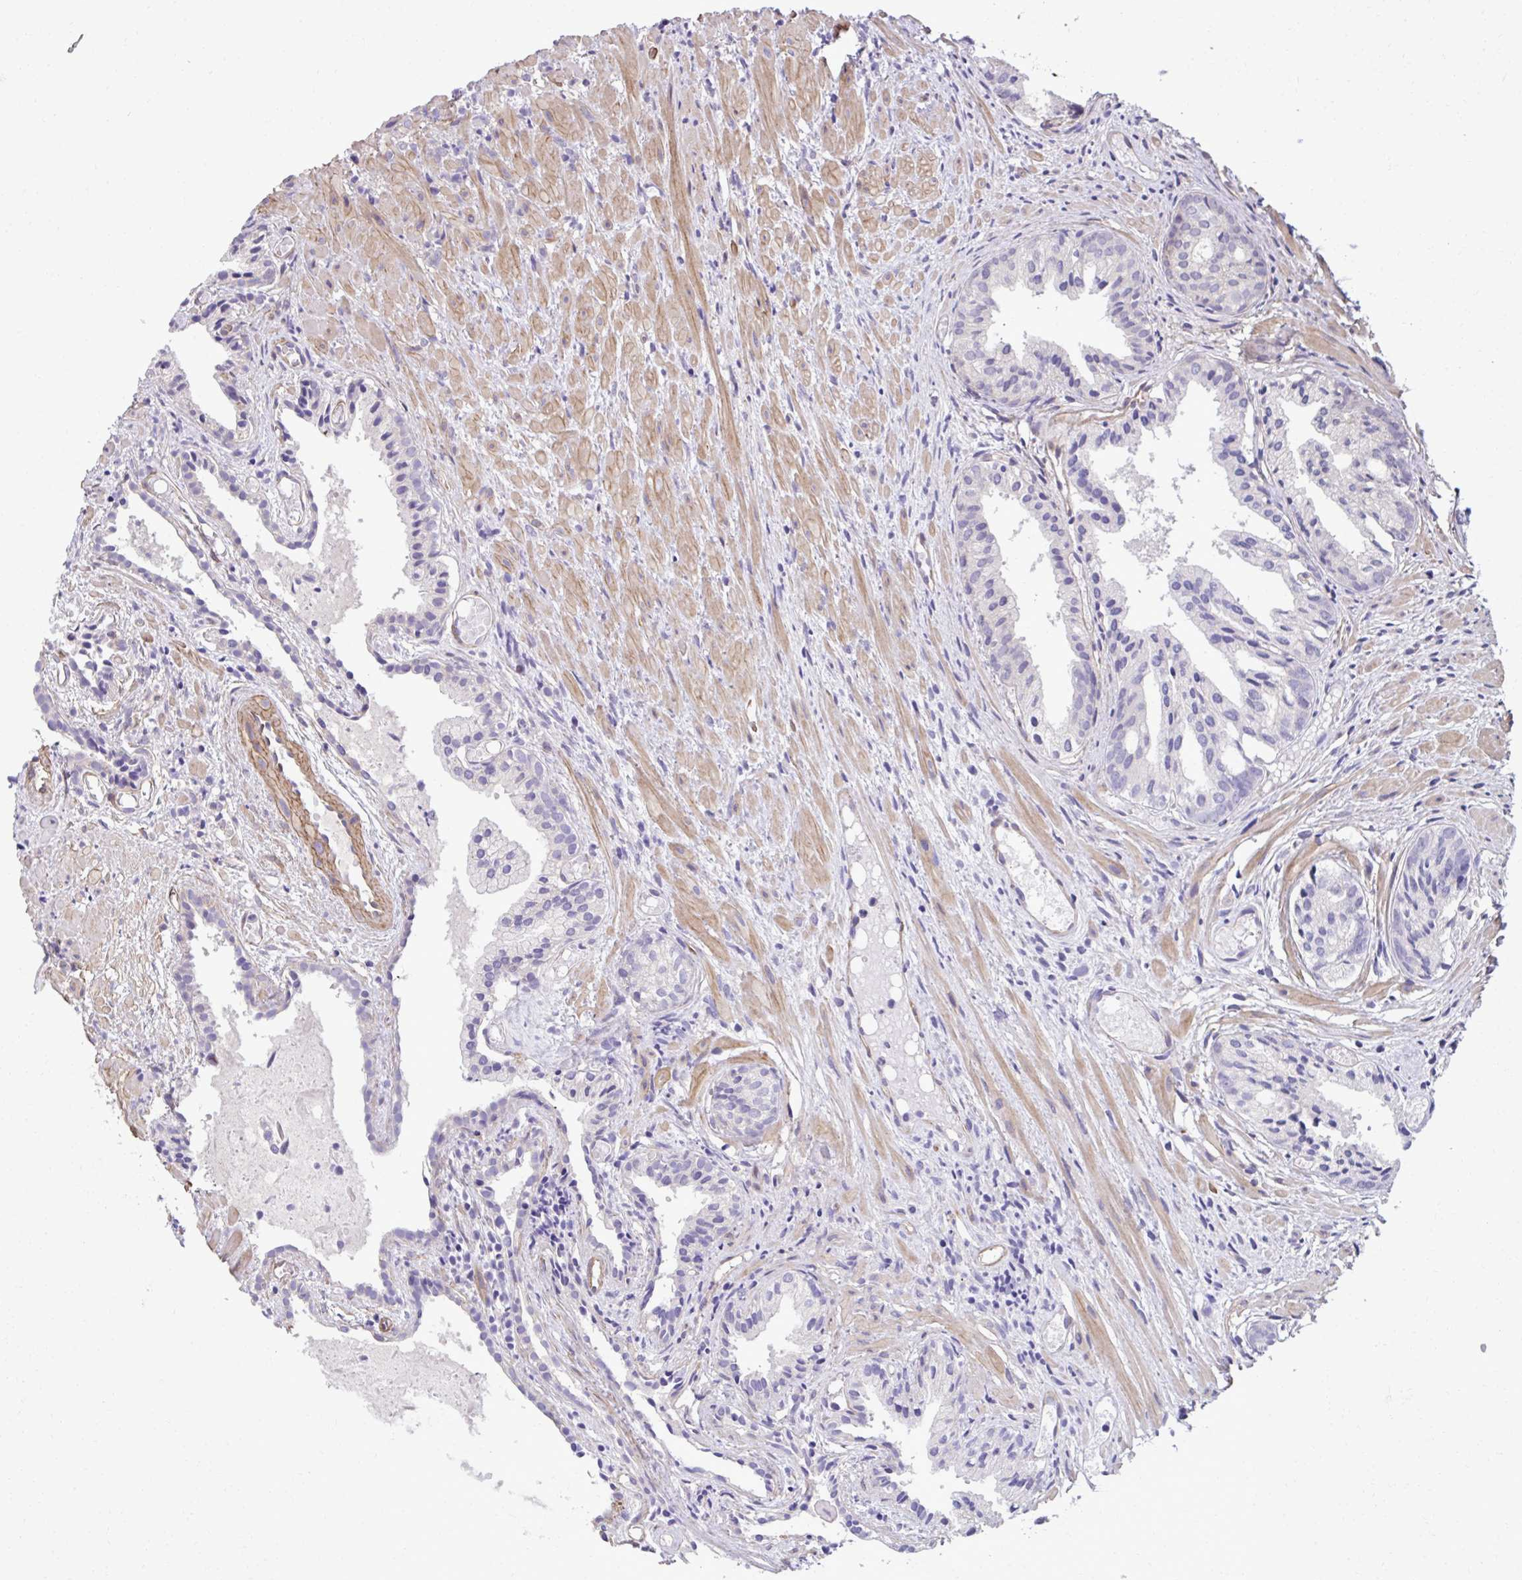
{"staining": {"intensity": "negative", "quantity": "none", "location": "none"}, "tissue": "prostate cancer", "cell_type": "Tumor cells", "image_type": "cancer", "snomed": [{"axis": "morphology", "description": "Adenocarcinoma, High grade"}, {"axis": "topography", "description": "Prostate"}], "caption": "This is an immunohistochemistry photomicrograph of human prostate adenocarcinoma (high-grade). There is no positivity in tumor cells.", "gene": "TRIM52", "patient": {"sex": "male", "age": 58}}